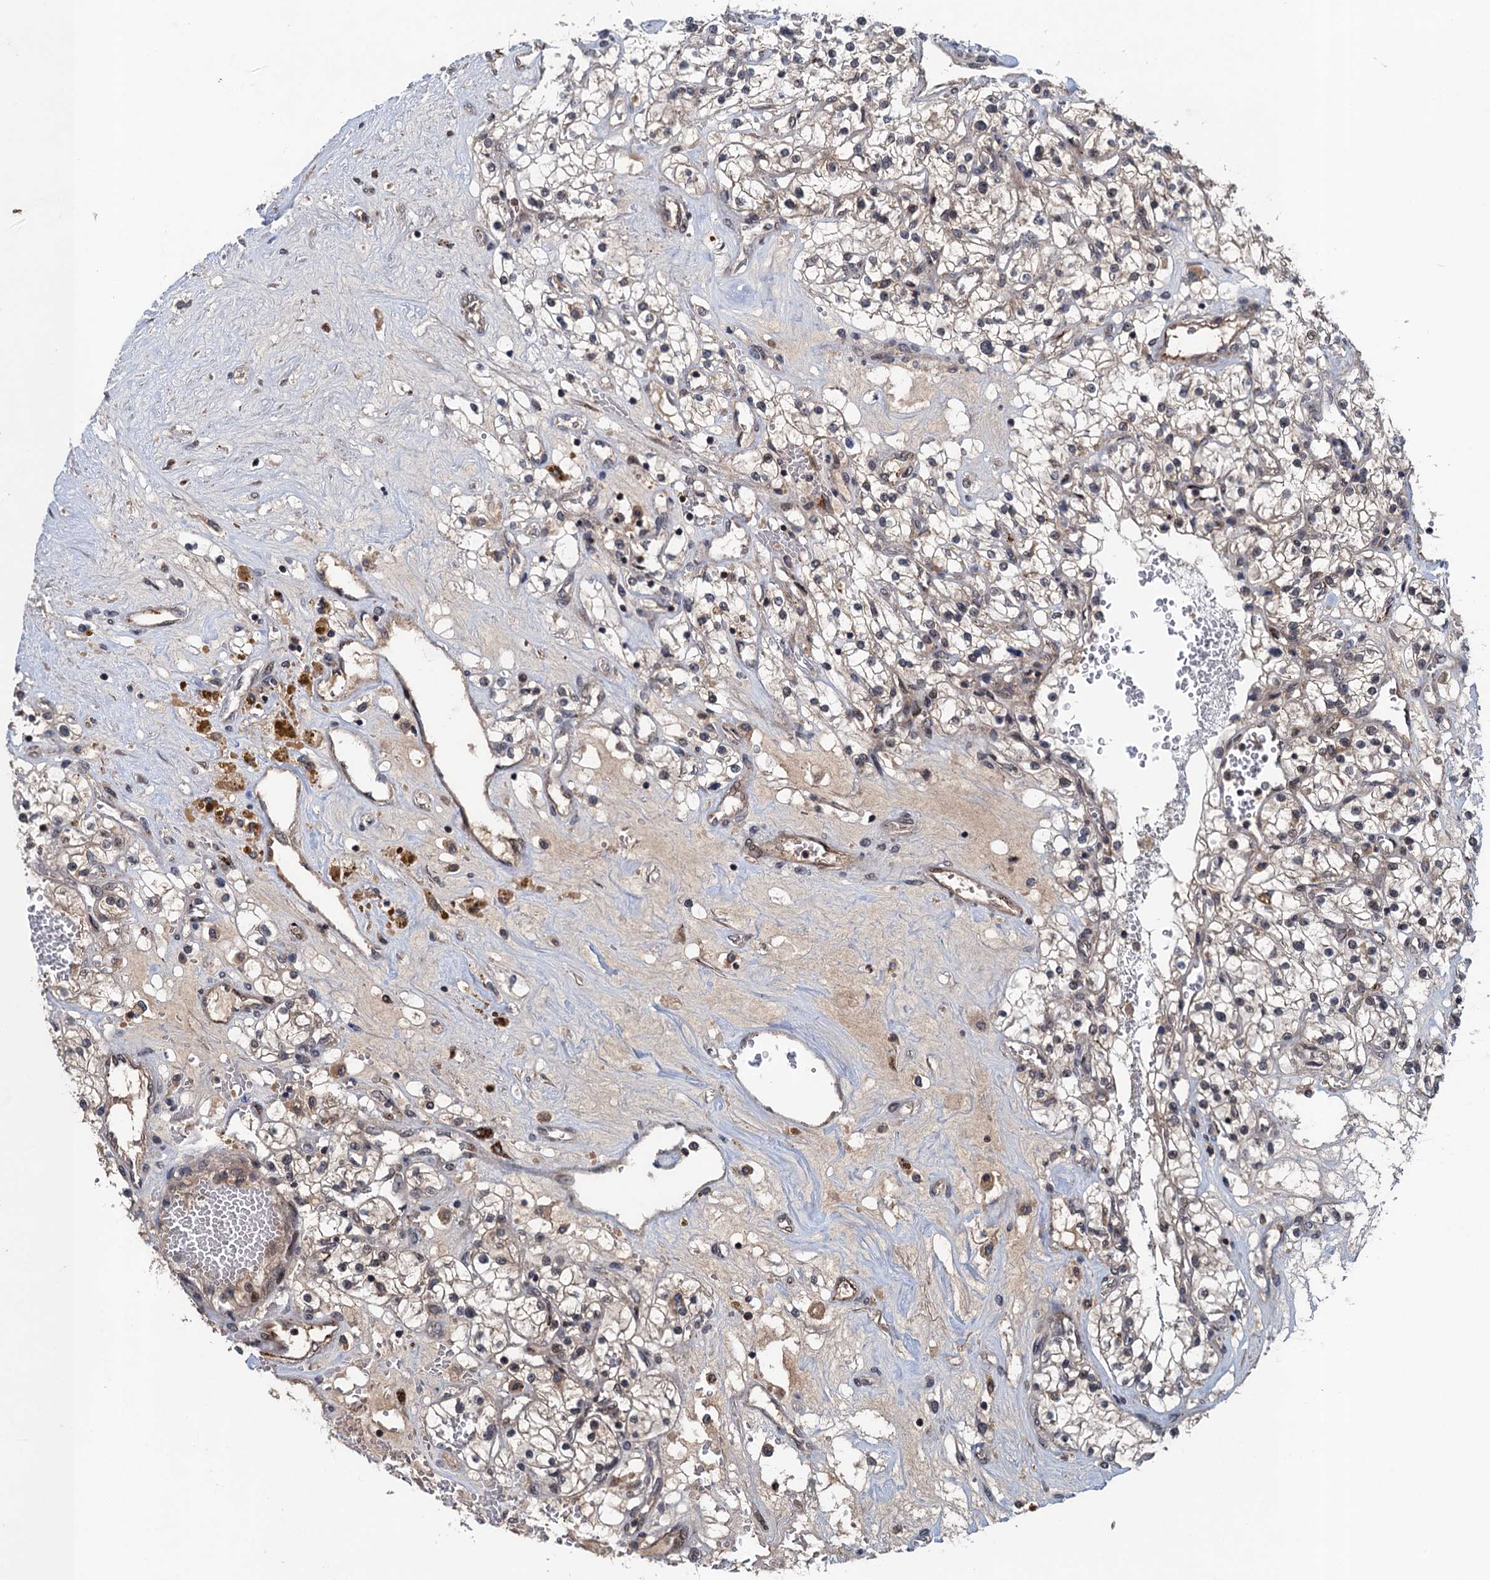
{"staining": {"intensity": "negative", "quantity": "none", "location": "none"}, "tissue": "renal cancer", "cell_type": "Tumor cells", "image_type": "cancer", "snomed": [{"axis": "morphology", "description": "Normal tissue, NOS"}, {"axis": "morphology", "description": "Adenocarcinoma, NOS"}, {"axis": "topography", "description": "Kidney"}], "caption": "IHC photomicrograph of renal cancer (adenocarcinoma) stained for a protein (brown), which exhibits no expression in tumor cells.", "gene": "RNF165", "patient": {"sex": "male", "age": 68}}